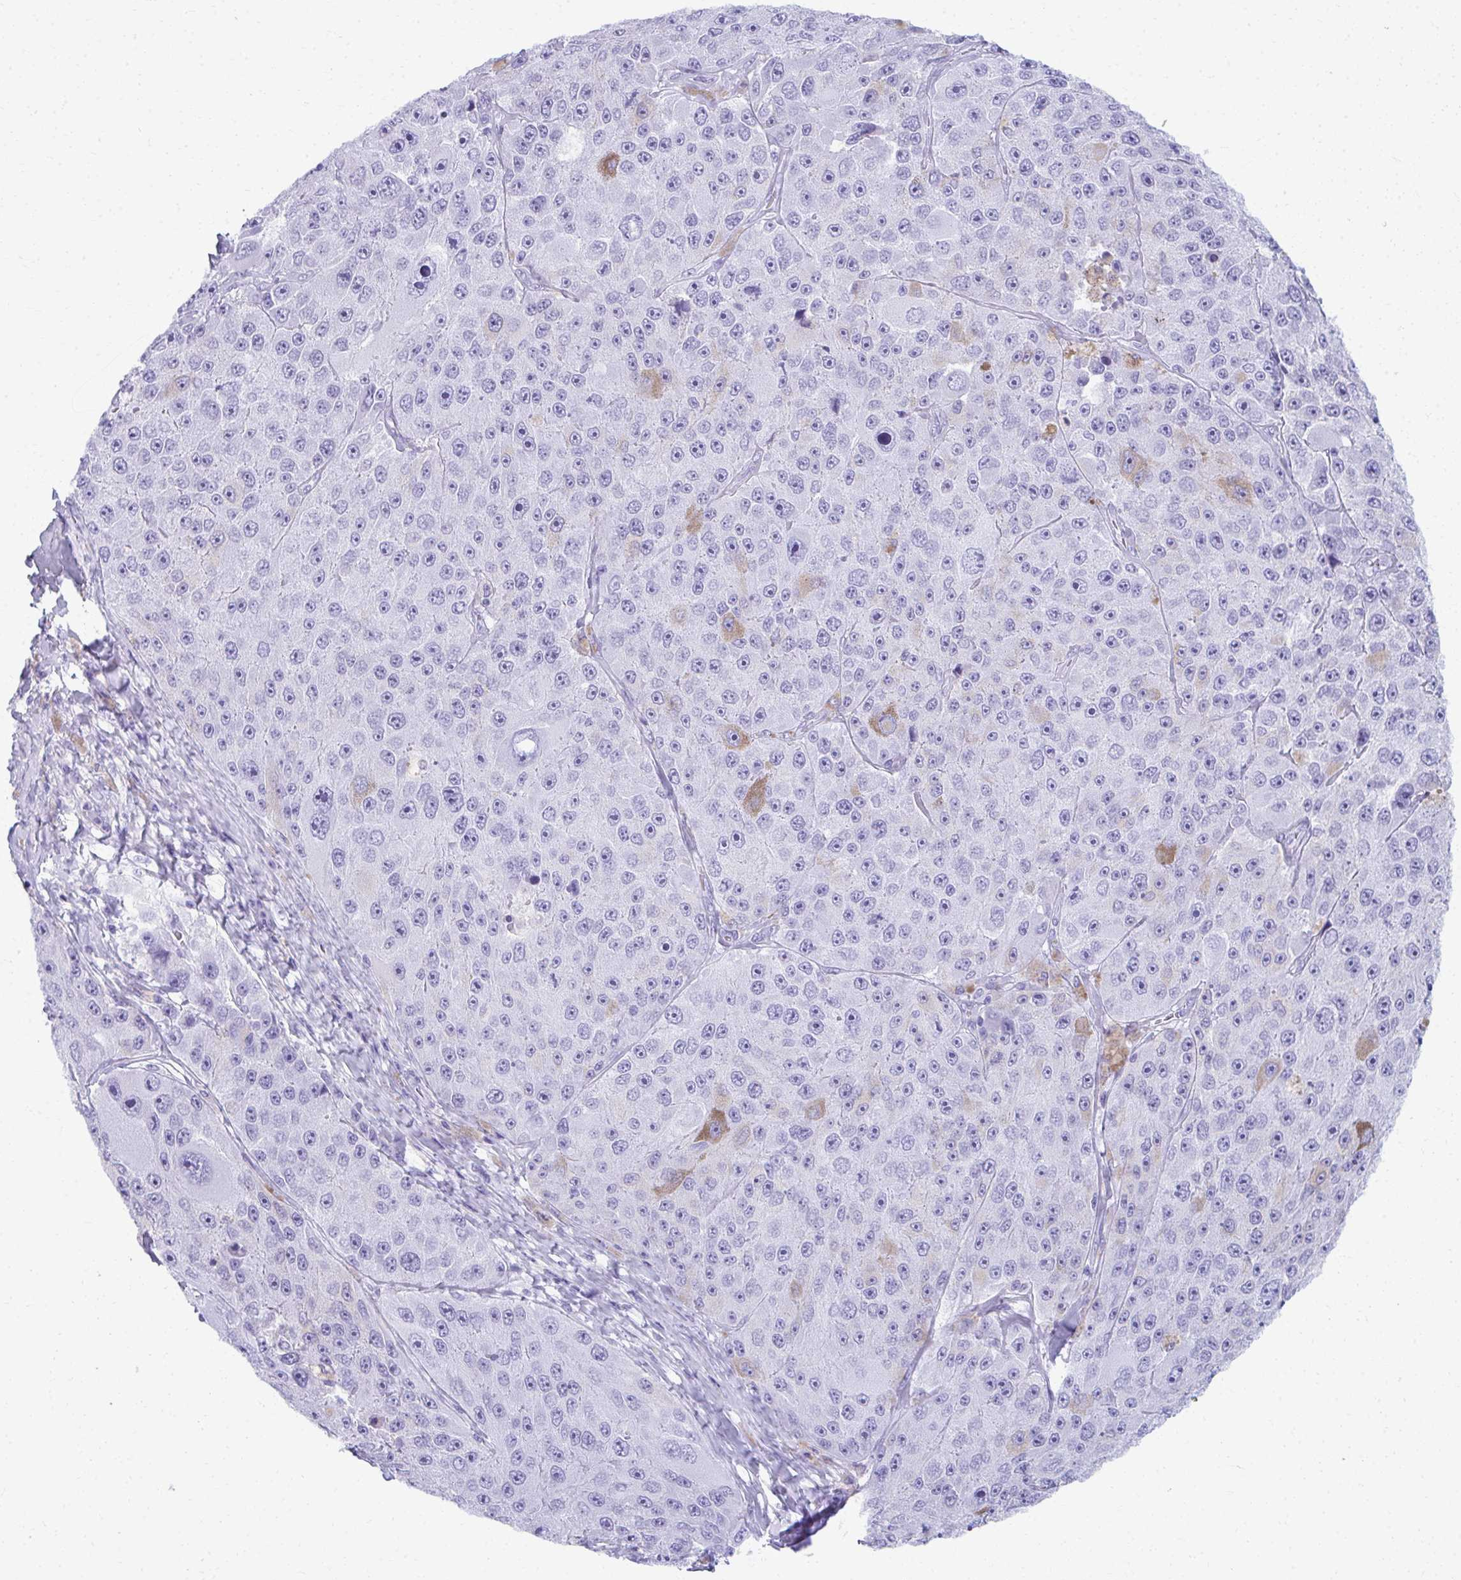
{"staining": {"intensity": "negative", "quantity": "none", "location": "none"}, "tissue": "melanoma", "cell_type": "Tumor cells", "image_type": "cancer", "snomed": [{"axis": "morphology", "description": "Malignant melanoma, Metastatic site"}, {"axis": "topography", "description": "Lymph node"}], "caption": "Immunohistochemical staining of malignant melanoma (metastatic site) demonstrates no significant staining in tumor cells.", "gene": "MAF1", "patient": {"sex": "male", "age": 62}}